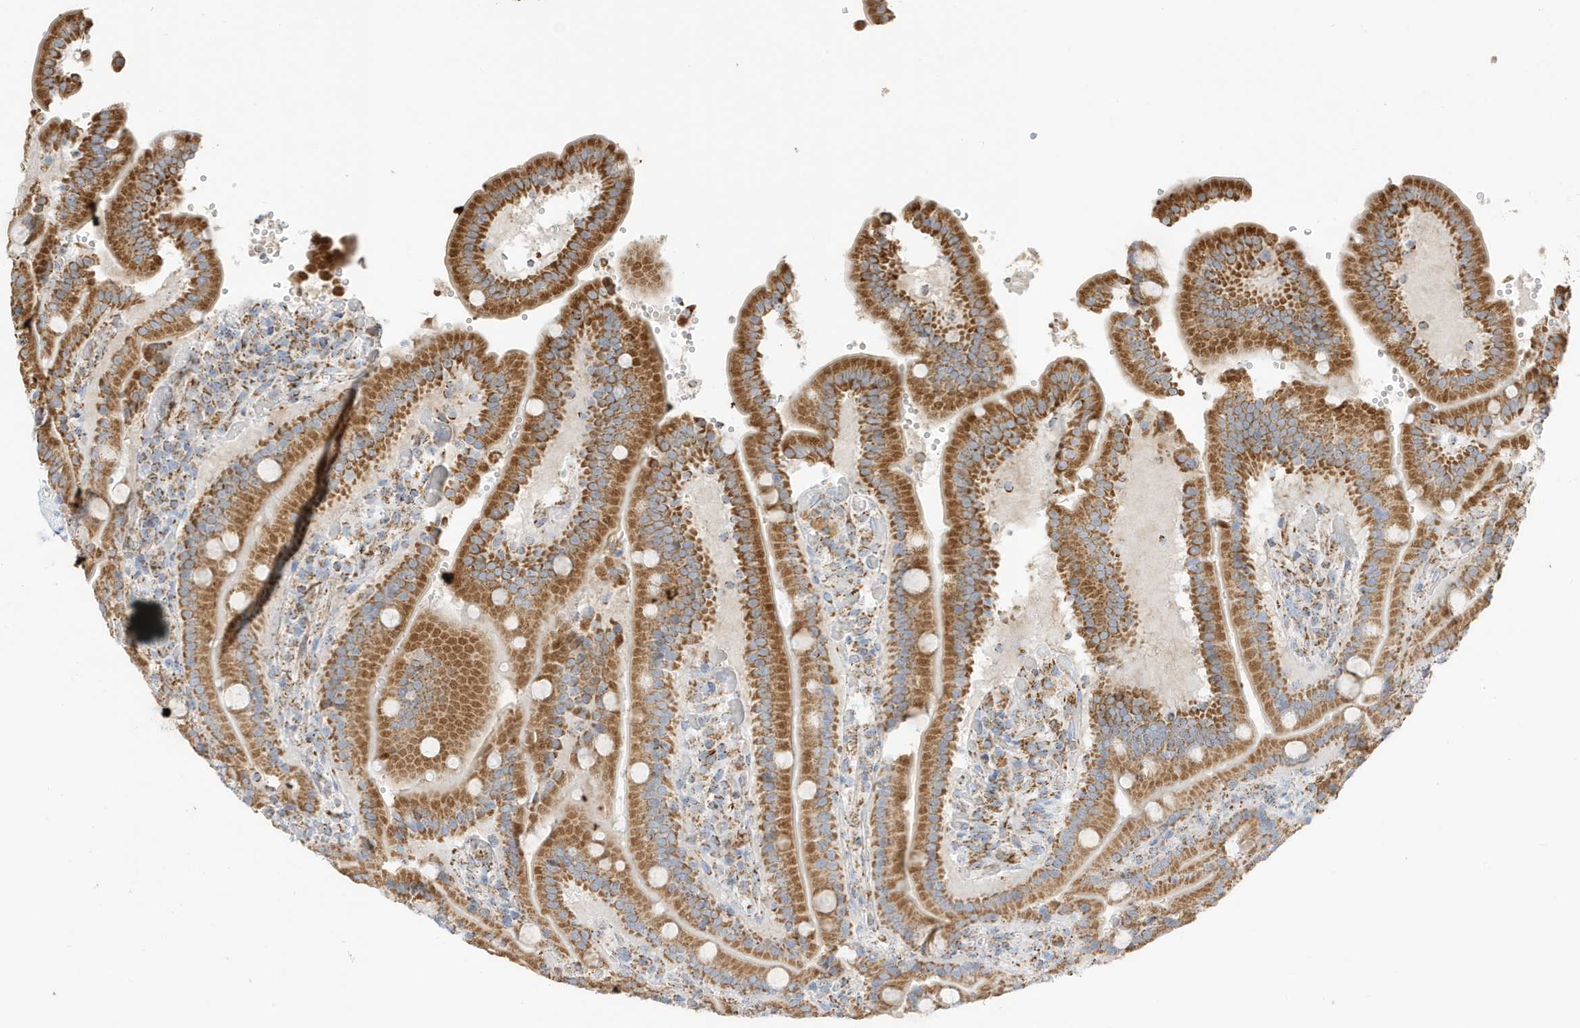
{"staining": {"intensity": "strong", "quantity": ">75%", "location": "cytoplasmic/membranous"}, "tissue": "duodenum", "cell_type": "Glandular cells", "image_type": "normal", "snomed": [{"axis": "morphology", "description": "Normal tissue, NOS"}, {"axis": "topography", "description": "Duodenum"}], "caption": "Glandular cells display high levels of strong cytoplasmic/membranous positivity in about >75% of cells in normal duodenum. (DAB IHC with brightfield microscopy, high magnification).", "gene": "CAPN13", "patient": {"sex": "female", "age": 62}}